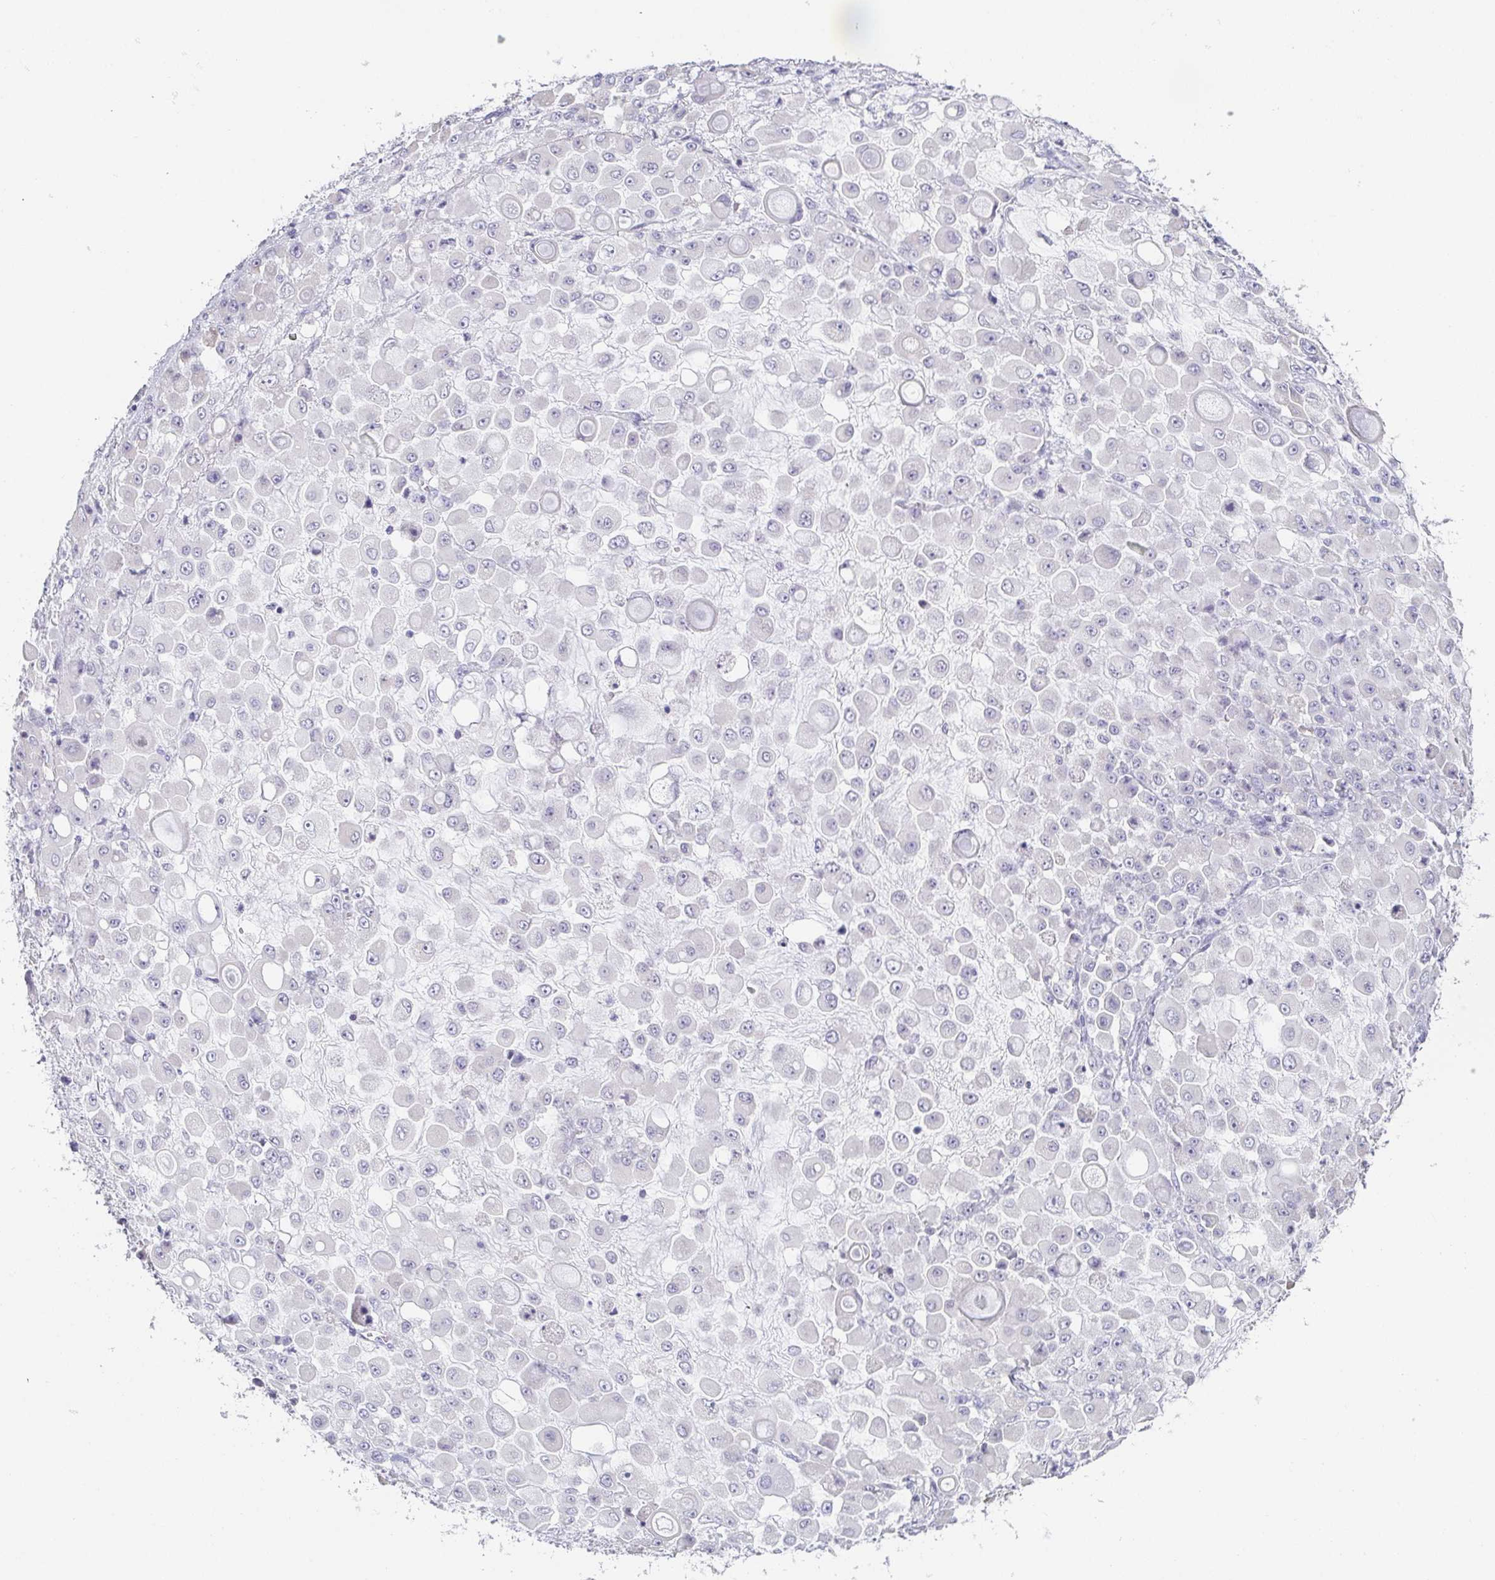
{"staining": {"intensity": "negative", "quantity": "none", "location": "none"}, "tissue": "stomach cancer", "cell_type": "Tumor cells", "image_type": "cancer", "snomed": [{"axis": "morphology", "description": "Adenocarcinoma, NOS"}, {"axis": "topography", "description": "Stomach"}], "caption": "High magnification brightfield microscopy of stomach cancer stained with DAB (3,3'-diaminobenzidine) (brown) and counterstained with hematoxylin (blue): tumor cells show no significant staining.", "gene": "PRR27", "patient": {"sex": "female", "age": 76}}